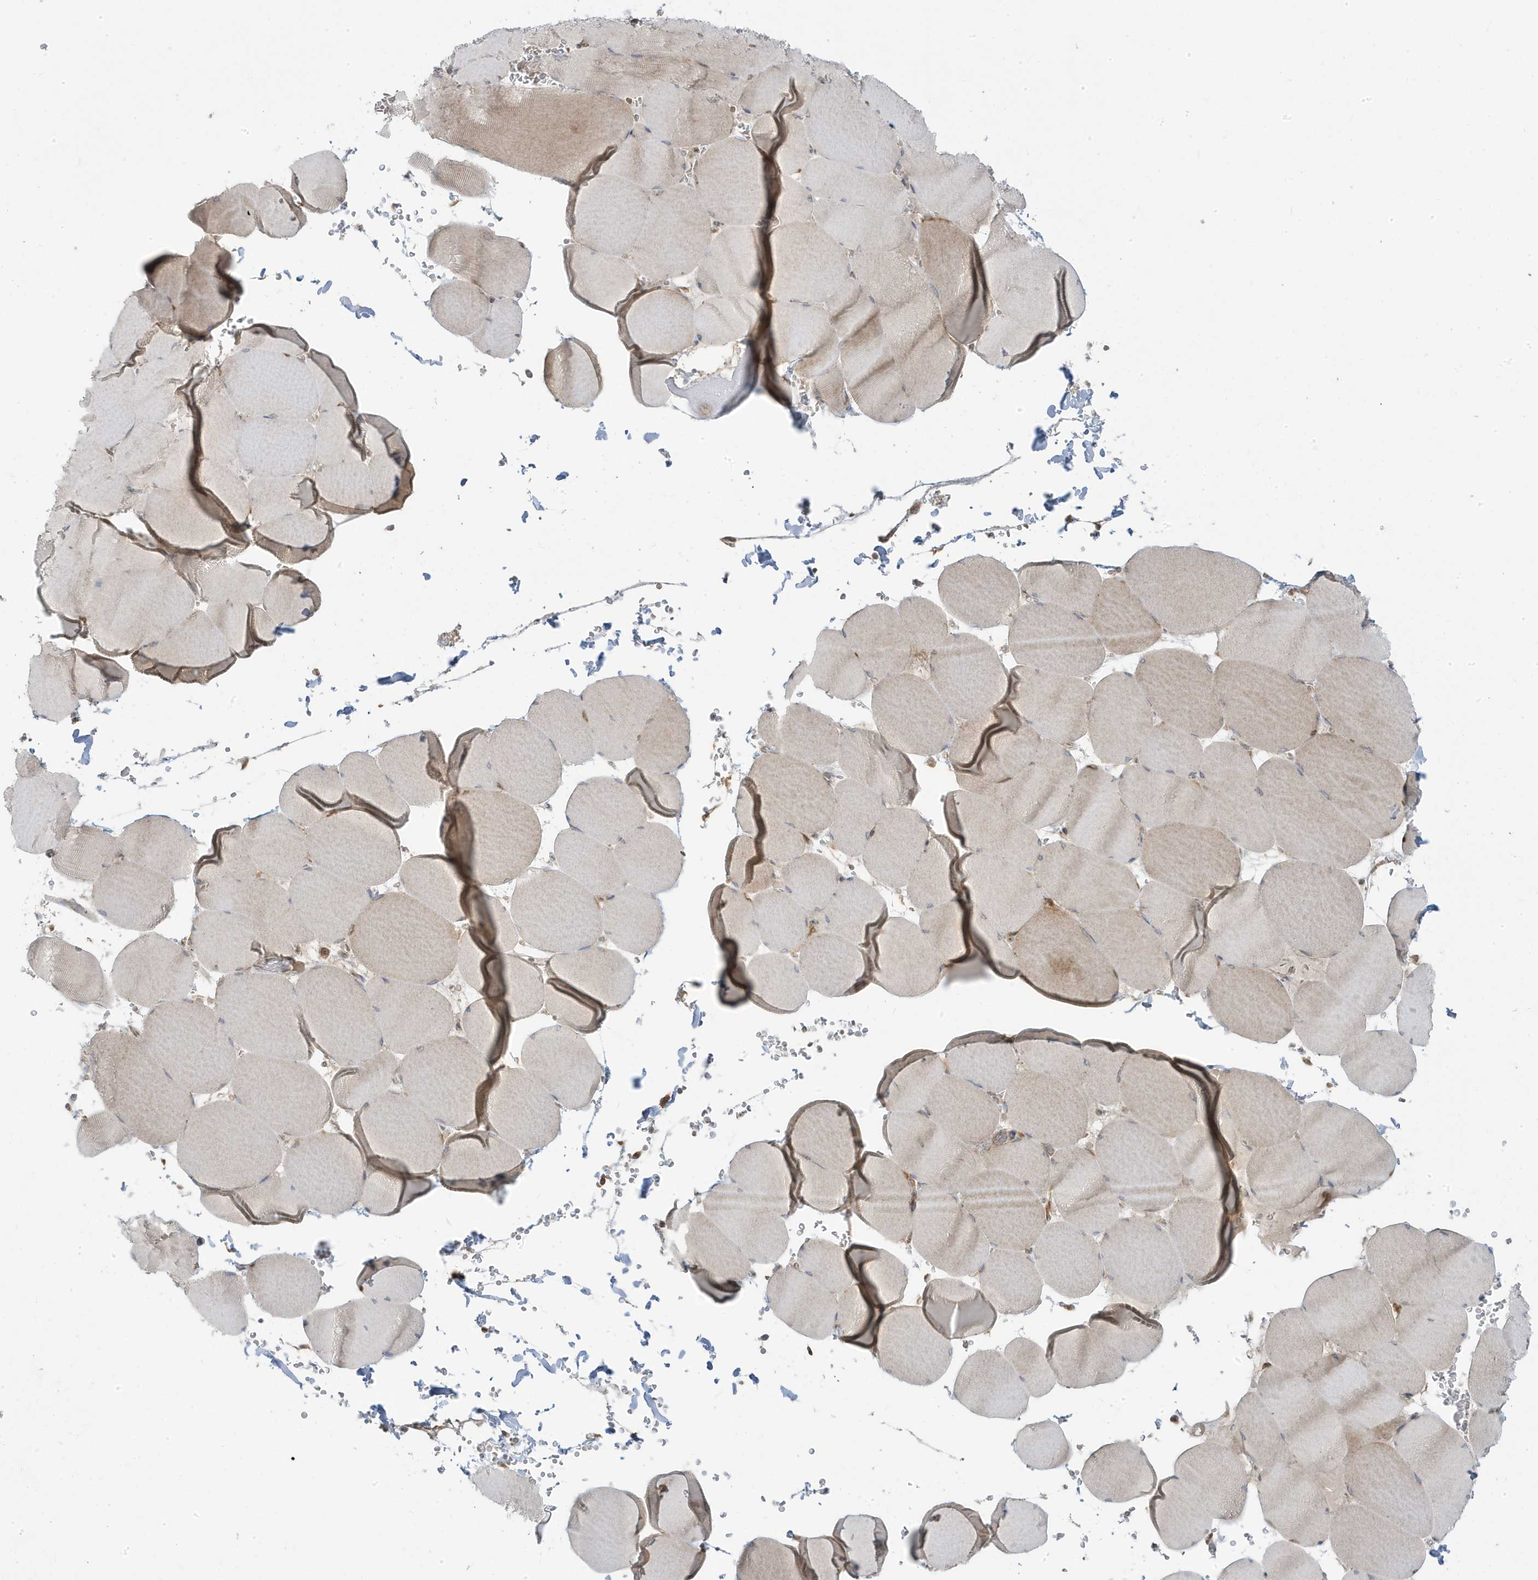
{"staining": {"intensity": "weak", "quantity": "25%-75%", "location": "cytoplasmic/membranous"}, "tissue": "skeletal muscle", "cell_type": "Myocytes", "image_type": "normal", "snomed": [{"axis": "morphology", "description": "Normal tissue, NOS"}, {"axis": "topography", "description": "Skeletal muscle"}, {"axis": "topography", "description": "Head-Neck"}], "caption": "This photomicrograph exhibits IHC staining of benign human skeletal muscle, with low weak cytoplasmic/membranous positivity in about 25%-75% of myocytes.", "gene": "STAM", "patient": {"sex": "male", "age": 66}}